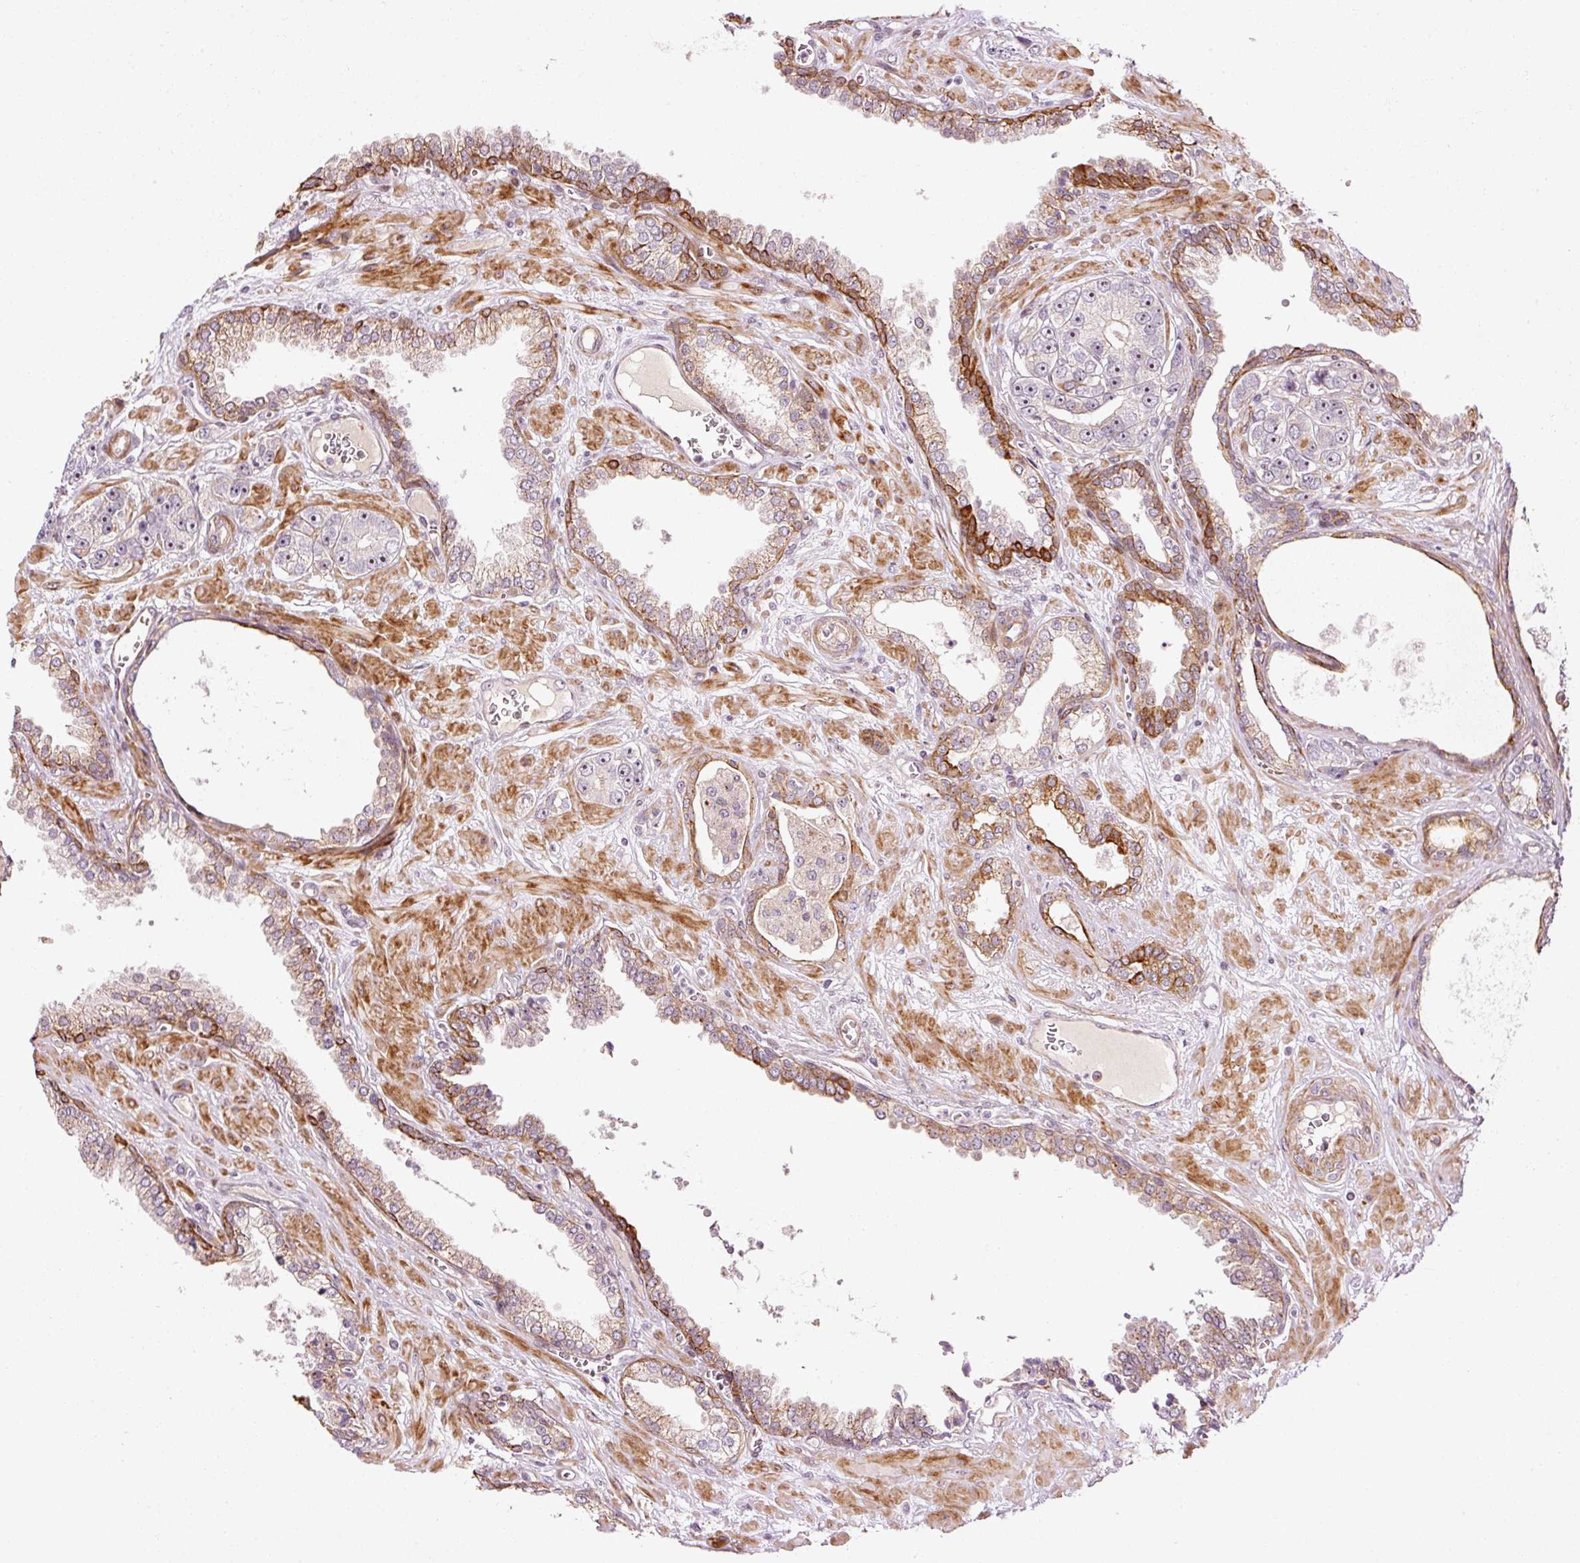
{"staining": {"intensity": "negative", "quantity": "none", "location": "none"}, "tissue": "prostate cancer", "cell_type": "Tumor cells", "image_type": "cancer", "snomed": [{"axis": "morphology", "description": "Adenocarcinoma, High grade"}, {"axis": "topography", "description": "Prostate"}], "caption": "Prostate cancer was stained to show a protein in brown. There is no significant expression in tumor cells.", "gene": "ANKRD20A1", "patient": {"sex": "male", "age": 71}}